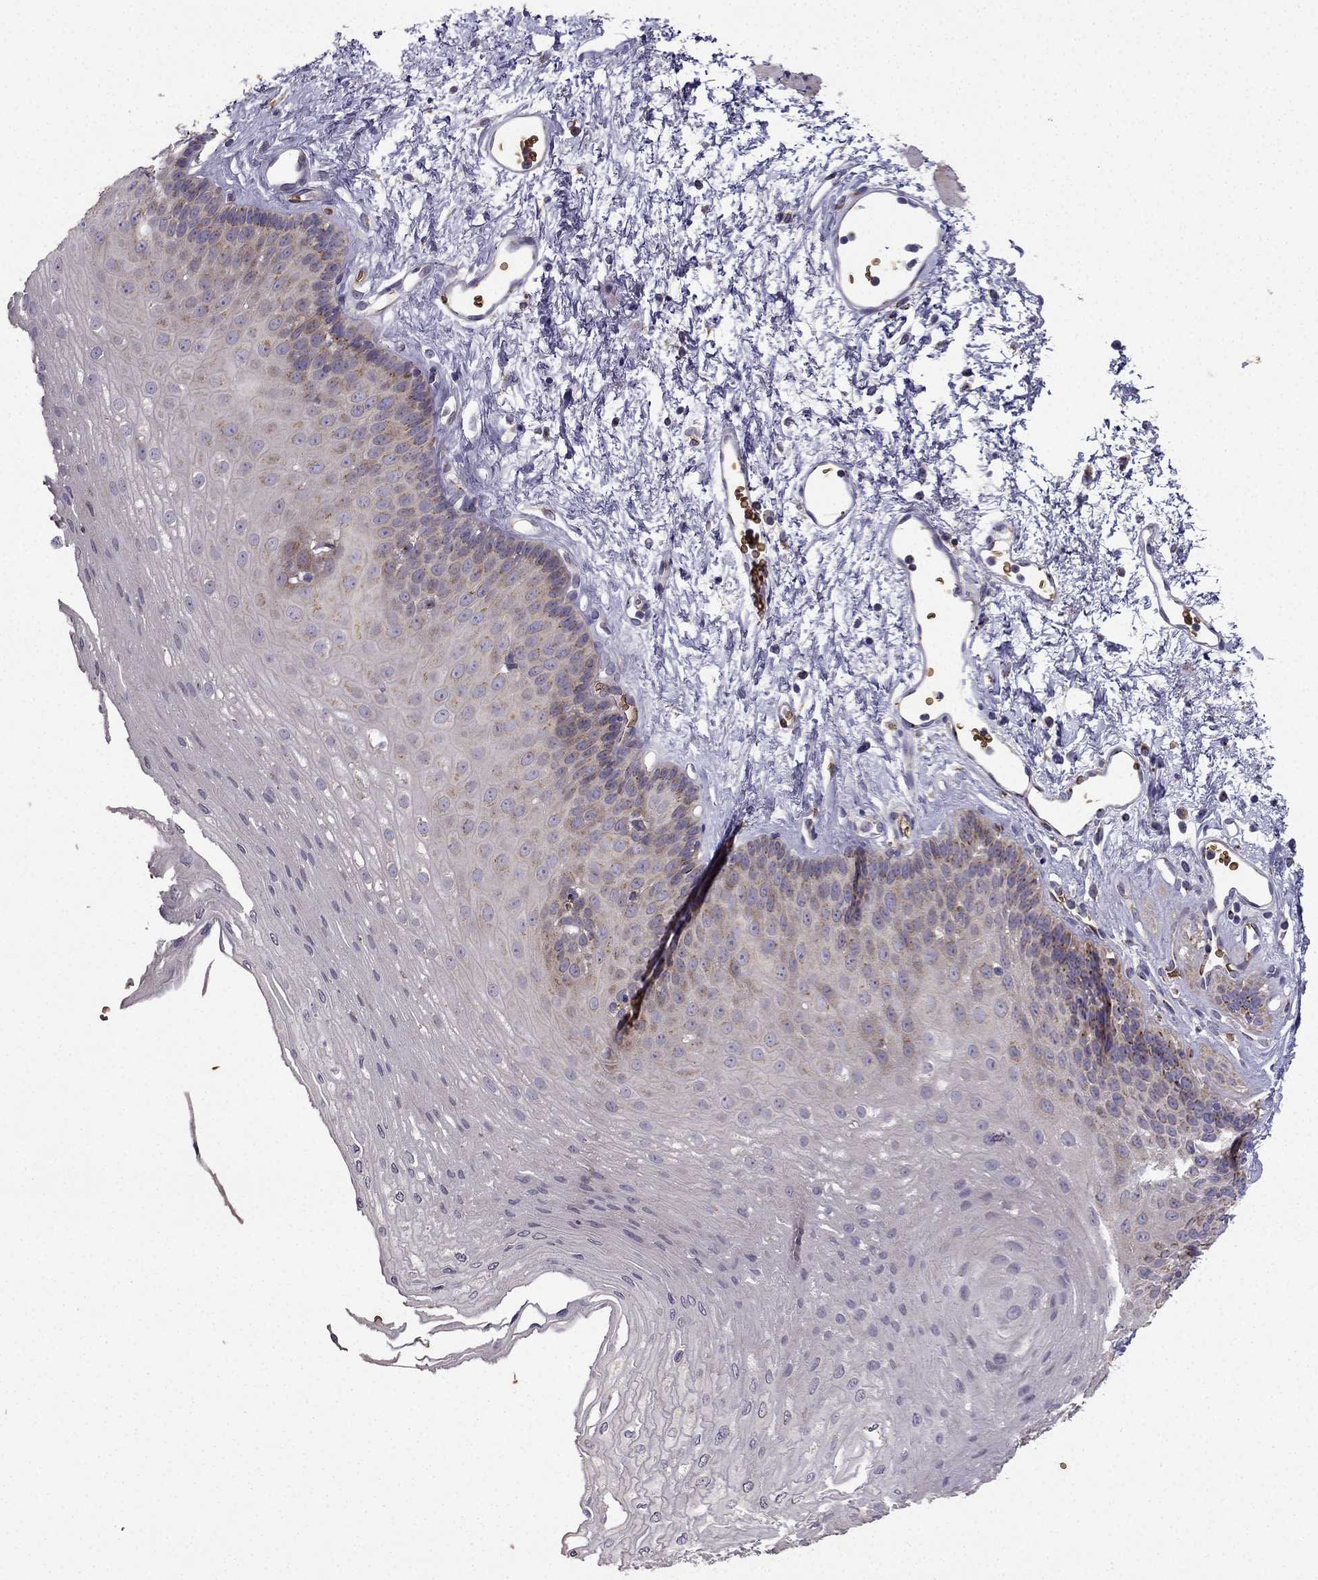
{"staining": {"intensity": "negative", "quantity": "none", "location": "none"}, "tissue": "esophagus", "cell_type": "Squamous epithelial cells", "image_type": "normal", "snomed": [{"axis": "morphology", "description": "Normal tissue, NOS"}, {"axis": "topography", "description": "Esophagus"}], "caption": "Immunohistochemistry photomicrograph of benign esophagus: human esophagus stained with DAB reveals no significant protein expression in squamous epithelial cells. Brightfield microscopy of immunohistochemistry stained with DAB (3,3'-diaminobenzidine) (brown) and hematoxylin (blue), captured at high magnification.", "gene": "B4GALT7", "patient": {"sex": "female", "age": 62}}